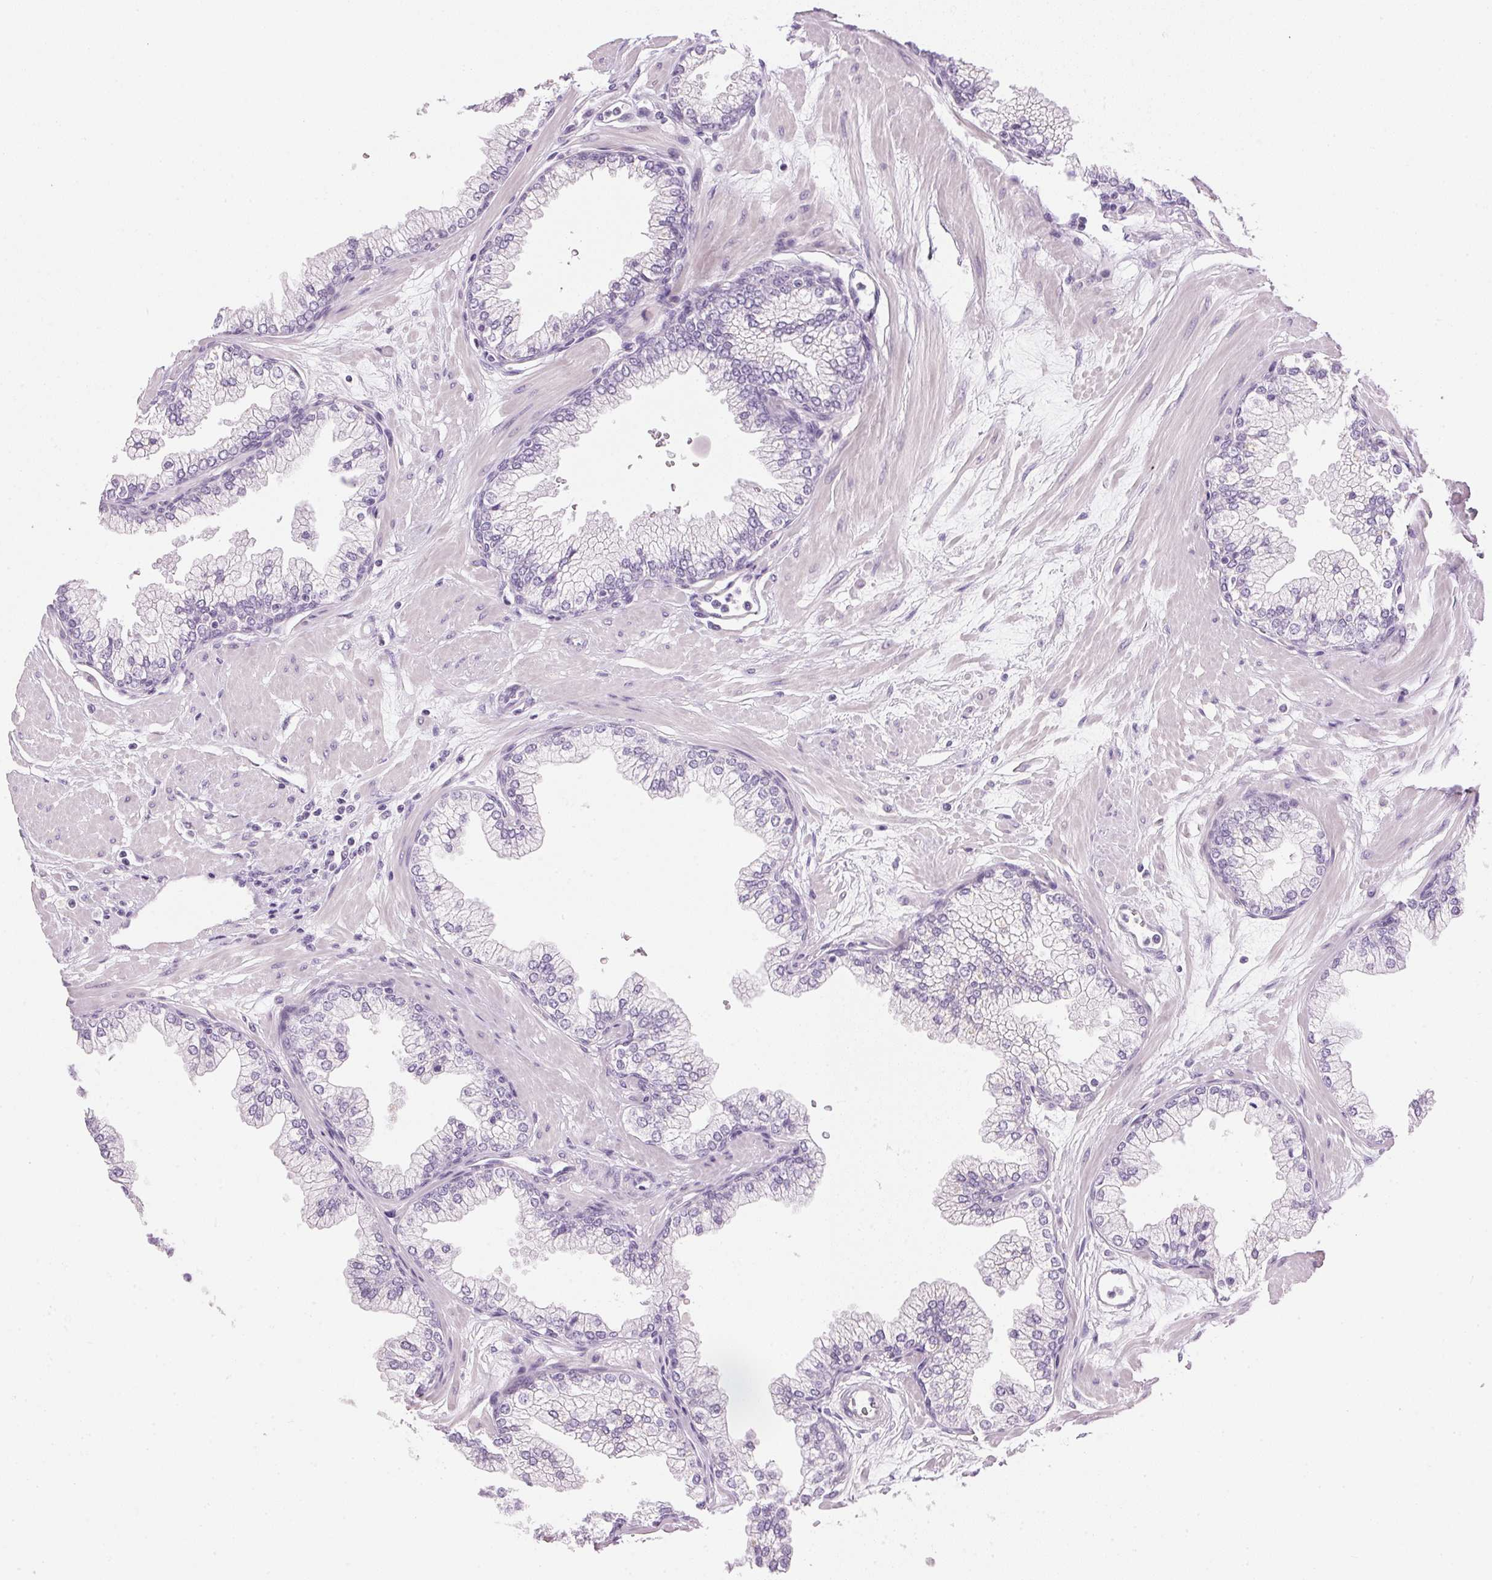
{"staining": {"intensity": "negative", "quantity": "none", "location": "none"}, "tissue": "prostate", "cell_type": "Glandular cells", "image_type": "normal", "snomed": [{"axis": "morphology", "description": "Normal tissue, NOS"}, {"axis": "topography", "description": "Prostate"}, {"axis": "topography", "description": "Peripheral nerve tissue"}], "caption": "Immunohistochemistry (IHC) of normal prostate shows no expression in glandular cells.", "gene": "IGFBP1", "patient": {"sex": "male", "age": 61}}